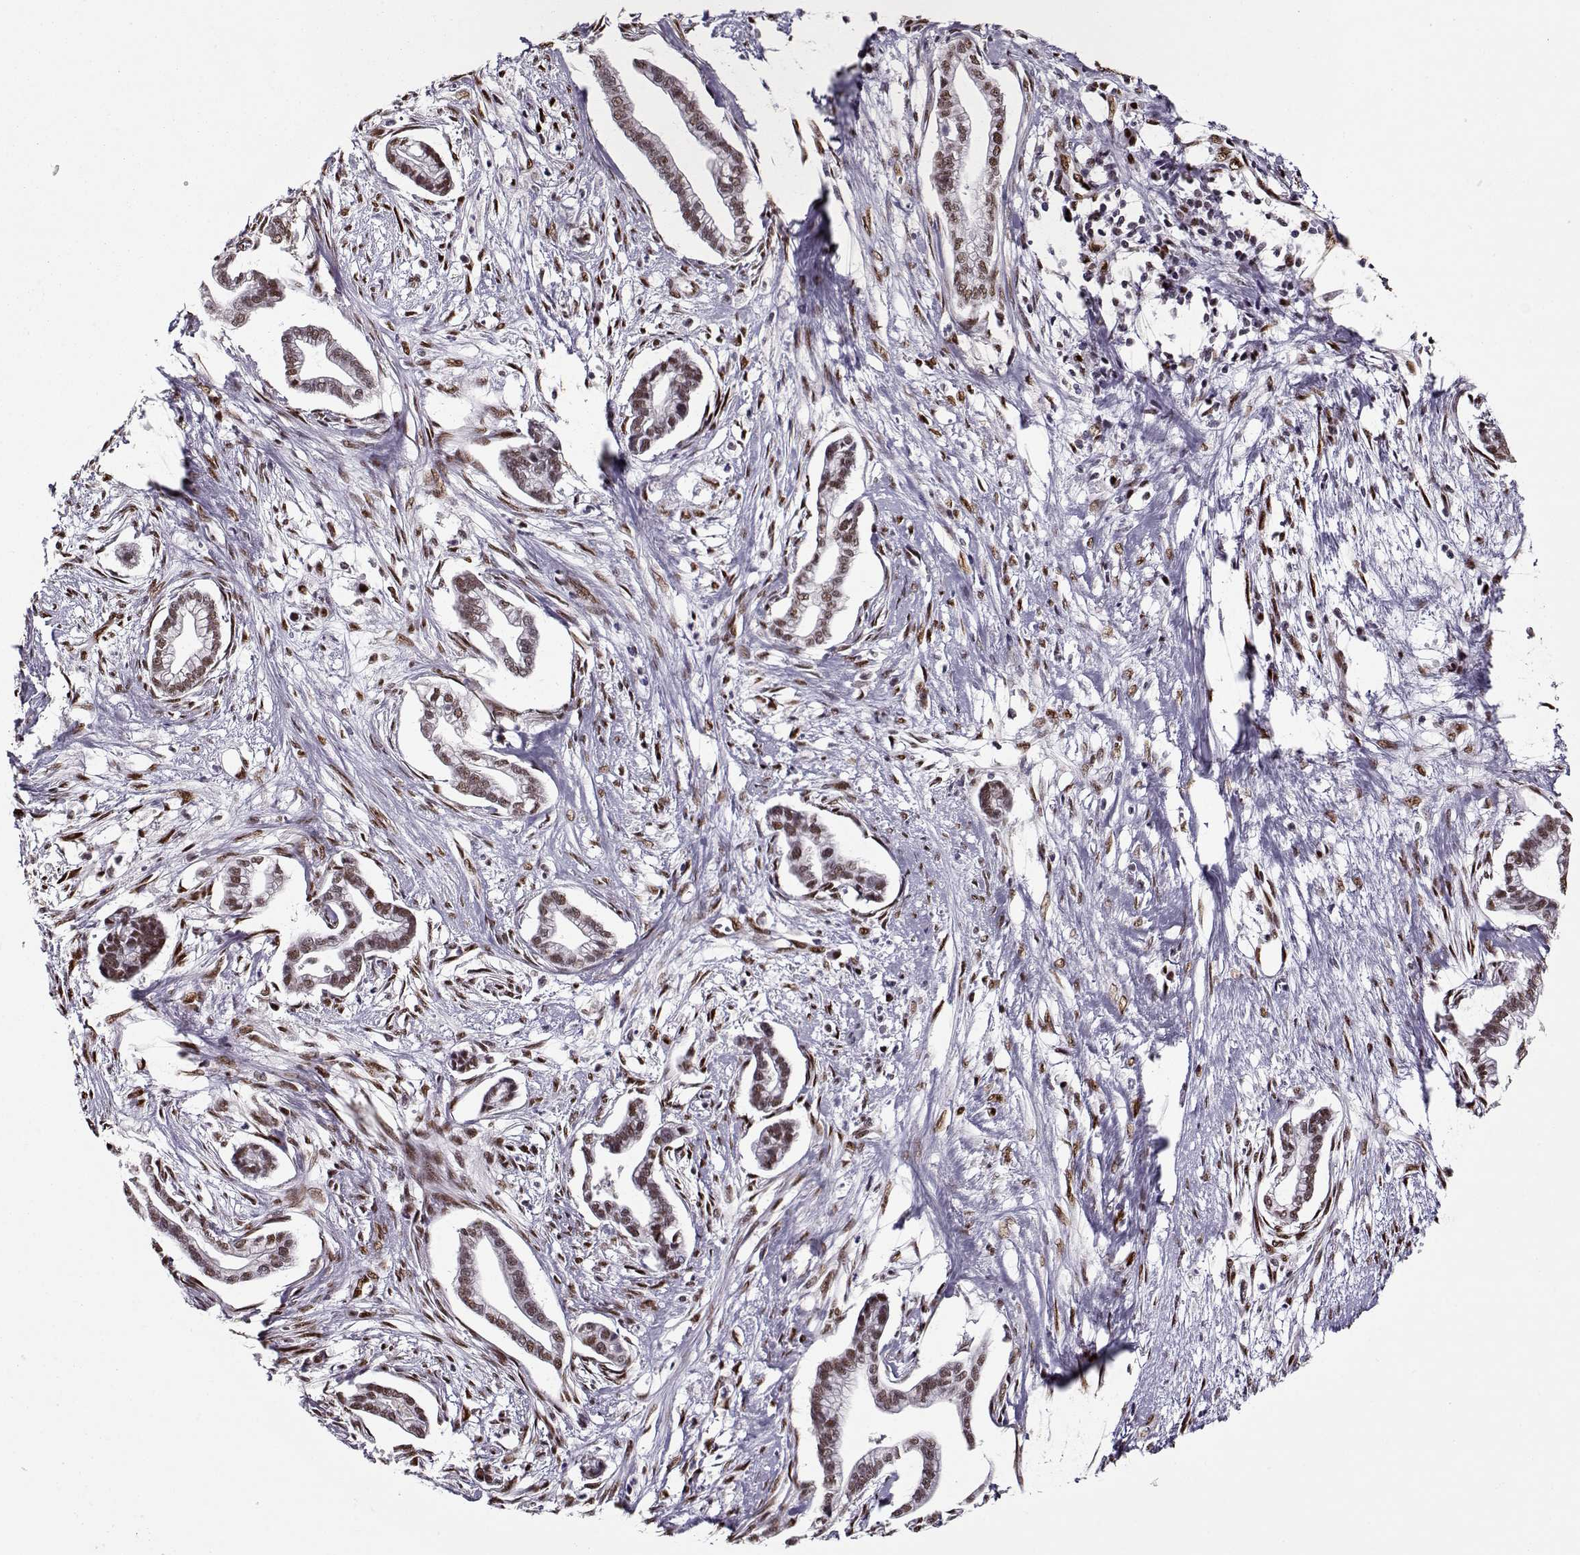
{"staining": {"intensity": "weak", "quantity": ">75%", "location": "nuclear"}, "tissue": "cervical cancer", "cell_type": "Tumor cells", "image_type": "cancer", "snomed": [{"axis": "morphology", "description": "Adenocarcinoma, NOS"}, {"axis": "topography", "description": "Cervix"}], "caption": "Adenocarcinoma (cervical) stained for a protein (brown) displays weak nuclear positive staining in approximately >75% of tumor cells.", "gene": "PRMT8", "patient": {"sex": "female", "age": 62}}